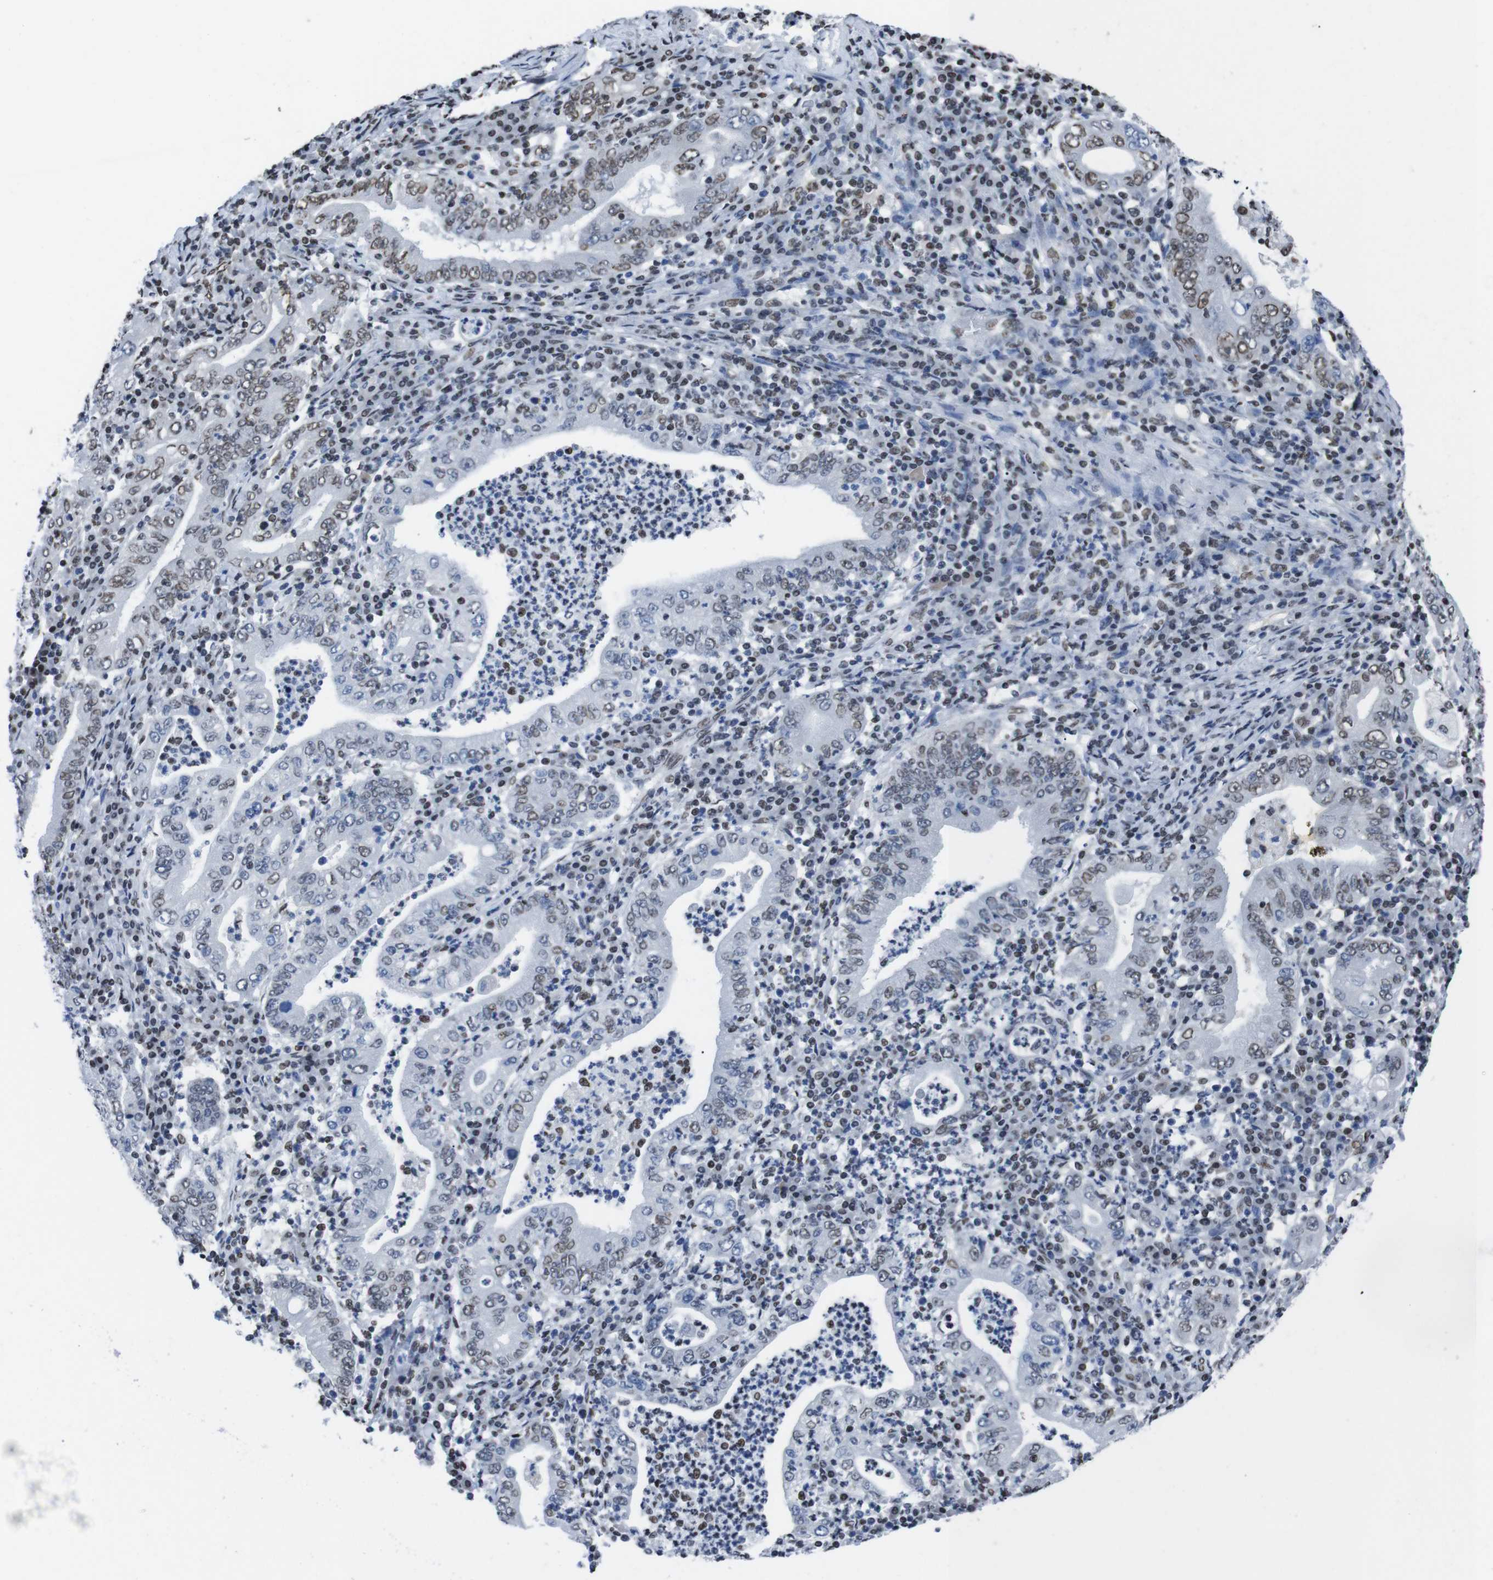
{"staining": {"intensity": "weak", "quantity": "25%-75%", "location": "nuclear"}, "tissue": "stomach cancer", "cell_type": "Tumor cells", "image_type": "cancer", "snomed": [{"axis": "morphology", "description": "Normal tissue, NOS"}, {"axis": "morphology", "description": "Adenocarcinoma, NOS"}, {"axis": "topography", "description": "Esophagus"}, {"axis": "topography", "description": "Stomach, upper"}, {"axis": "topography", "description": "Peripheral nerve tissue"}], "caption": "Adenocarcinoma (stomach) stained for a protein displays weak nuclear positivity in tumor cells.", "gene": "PIP4P2", "patient": {"sex": "male", "age": 62}}